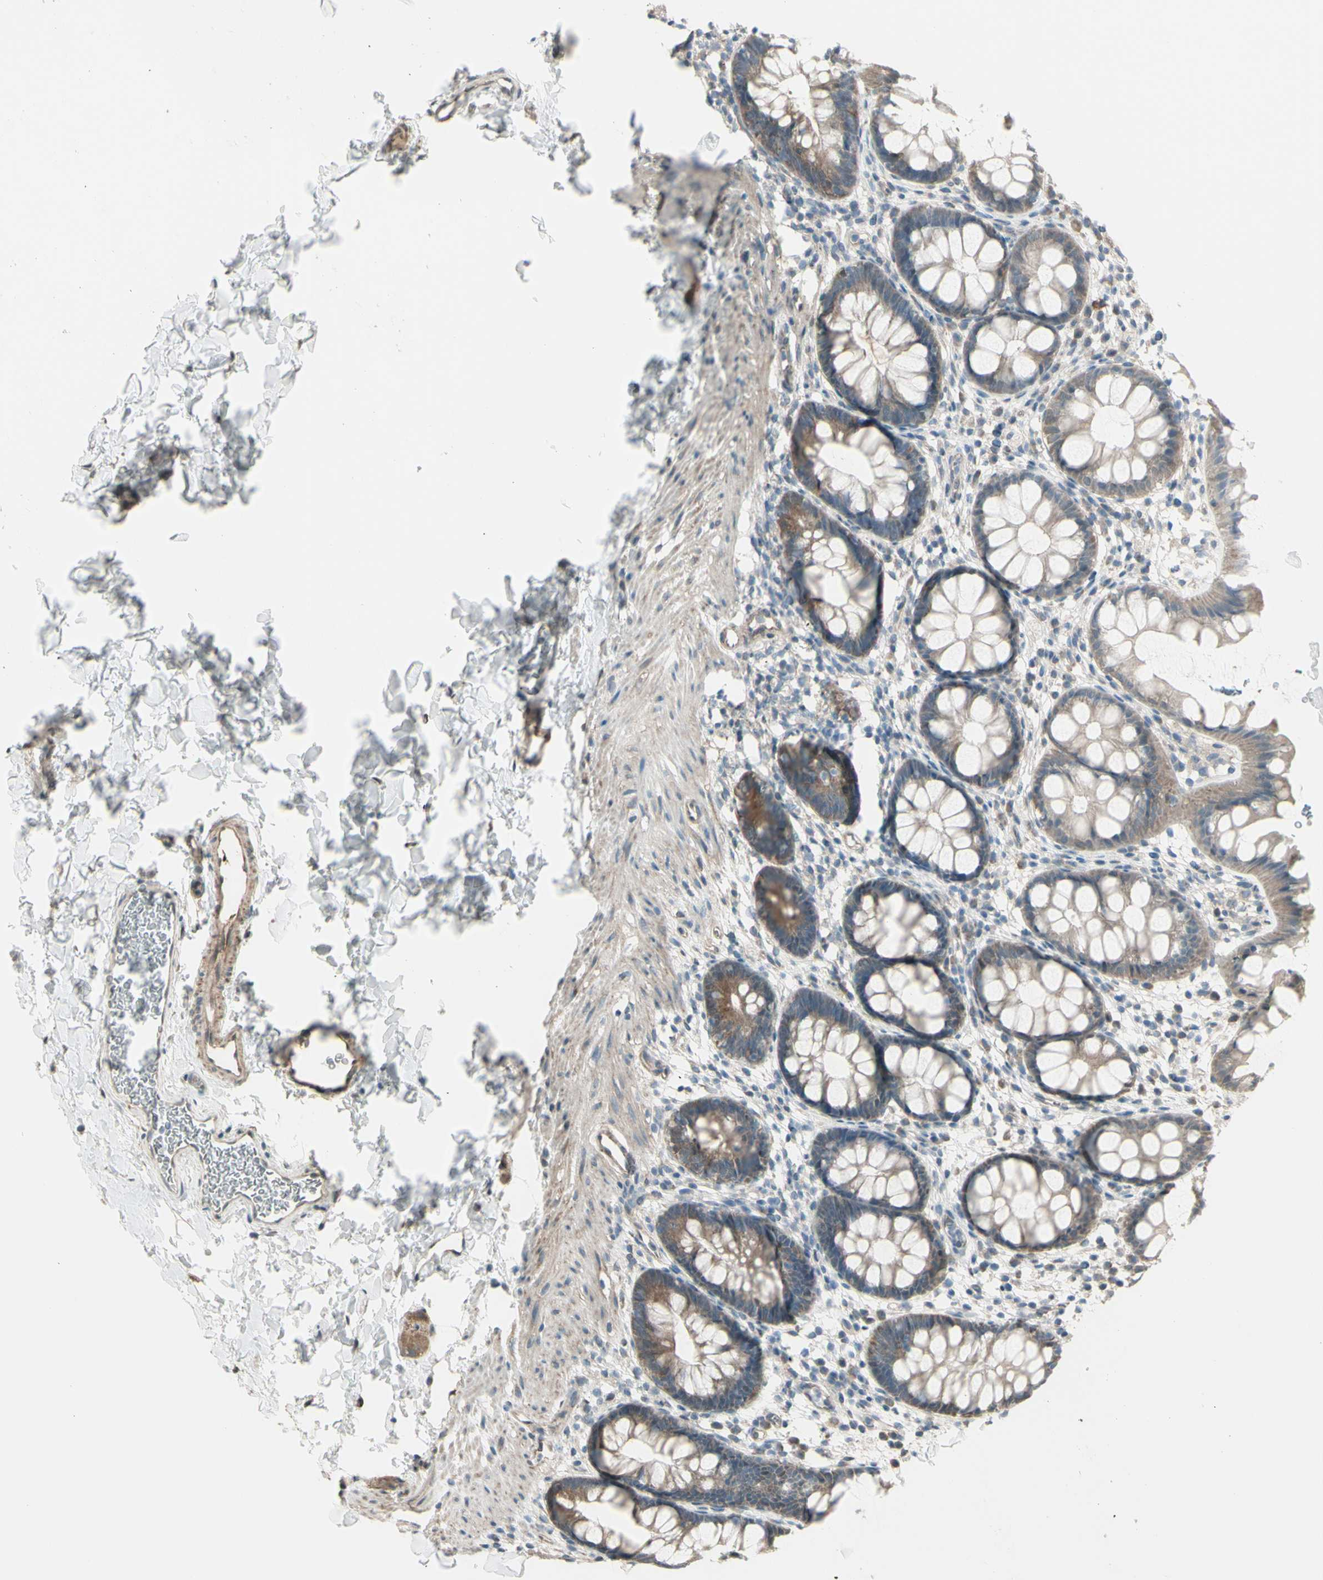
{"staining": {"intensity": "weak", "quantity": ">75%", "location": "cytoplasmic/membranous"}, "tissue": "rectum", "cell_type": "Glandular cells", "image_type": "normal", "snomed": [{"axis": "morphology", "description": "Normal tissue, NOS"}, {"axis": "topography", "description": "Rectum"}], "caption": "The histopathology image demonstrates staining of normal rectum, revealing weak cytoplasmic/membranous protein staining (brown color) within glandular cells.", "gene": "NAXD", "patient": {"sex": "female", "age": 24}}